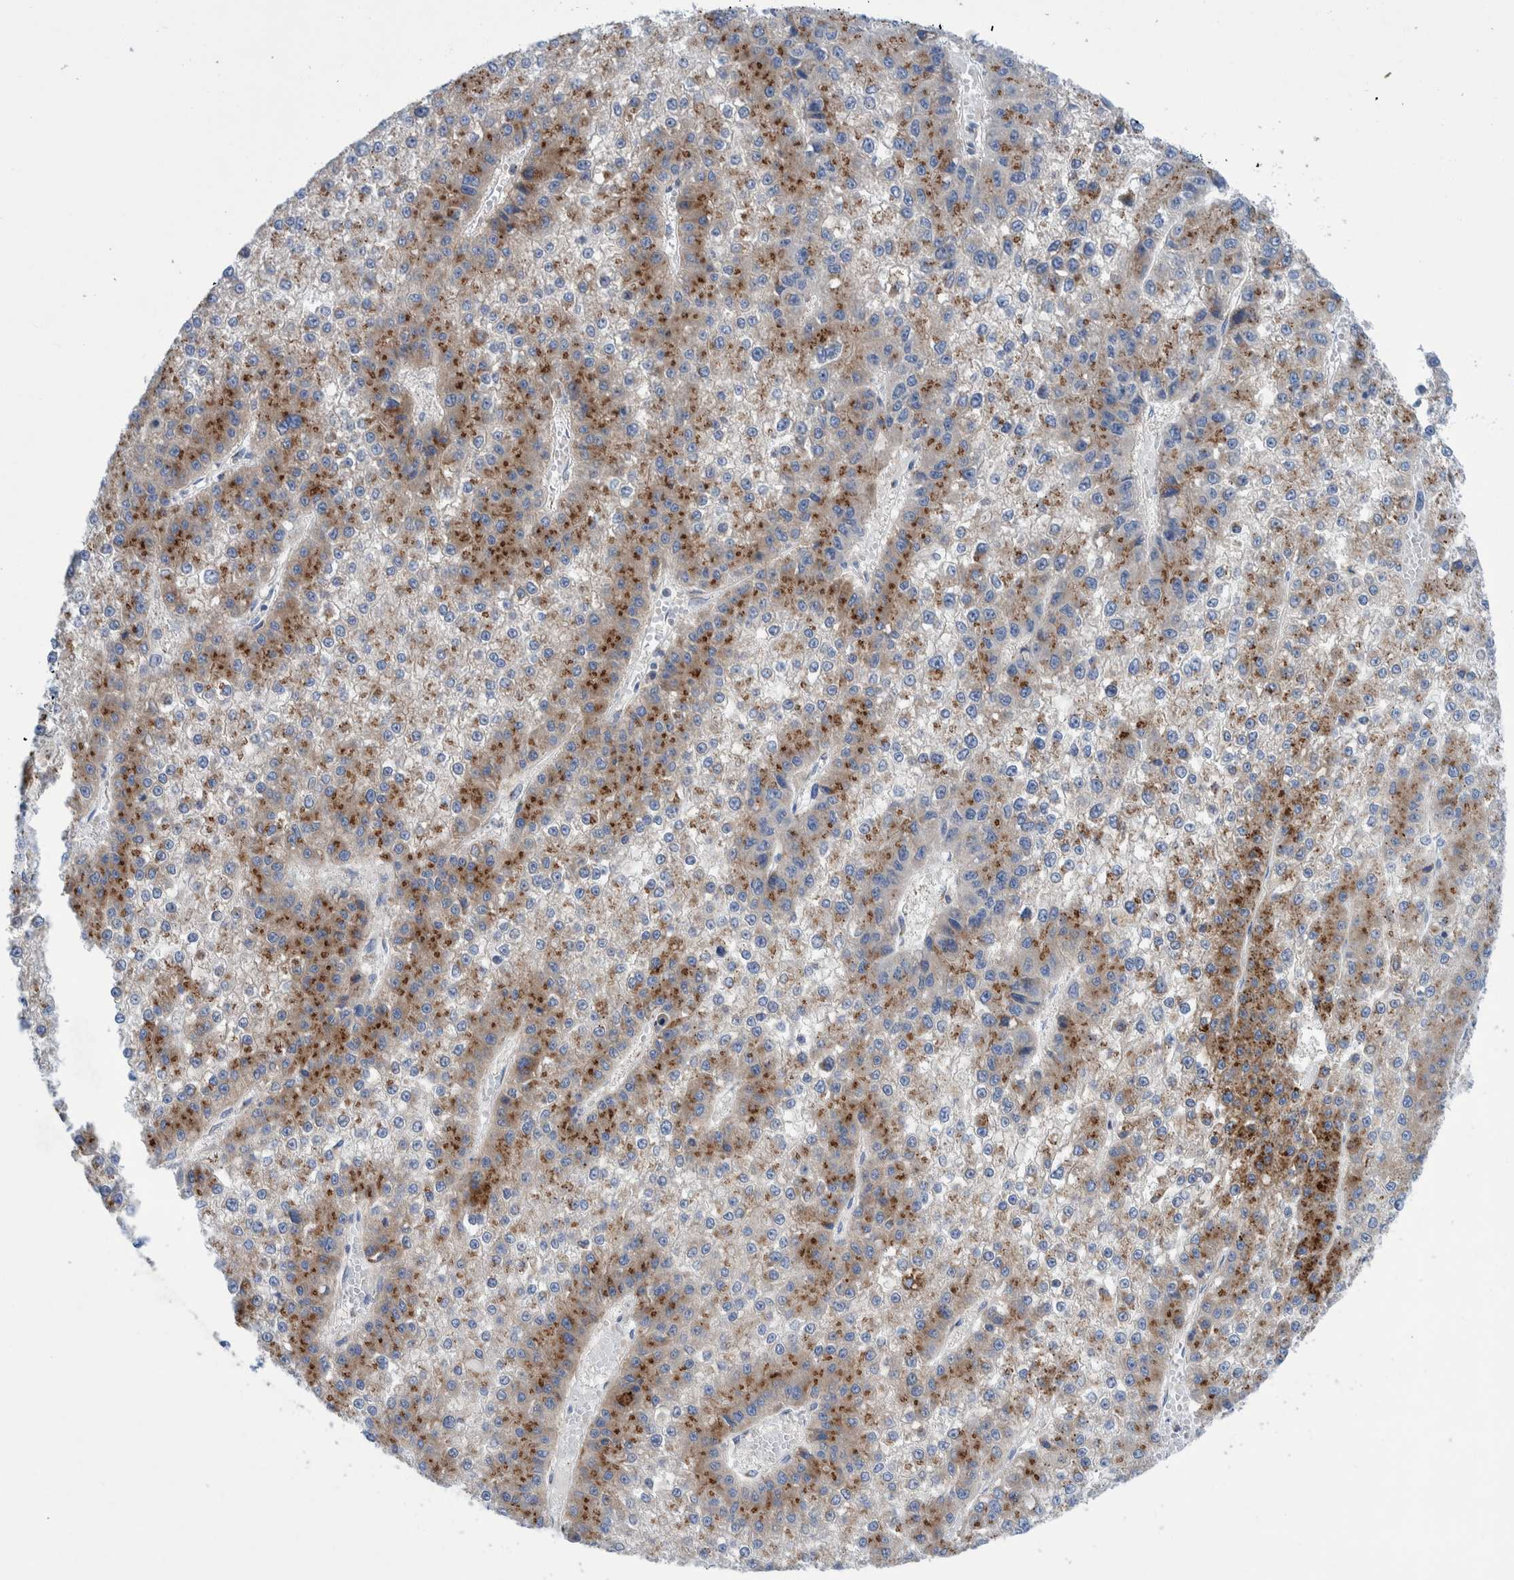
{"staining": {"intensity": "moderate", "quantity": "25%-75%", "location": "cytoplasmic/membranous"}, "tissue": "liver cancer", "cell_type": "Tumor cells", "image_type": "cancer", "snomed": [{"axis": "morphology", "description": "Carcinoma, Hepatocellular, NOS"}, {"axis": "topography", "description": "Liver"}], "caption": "IHC photomicrograph of neoplastic tissue: human liver cancer (hepatocellular carcinoma) stained using IHC shows medium levels of moderate protein expression localized specifically in the cytoplasmic/membranous of tumor cells, appearing as a cytoplasmic/membranous brown color.", "gene": "TRIM58", "patient": {"sex": "female", "age": 73}}